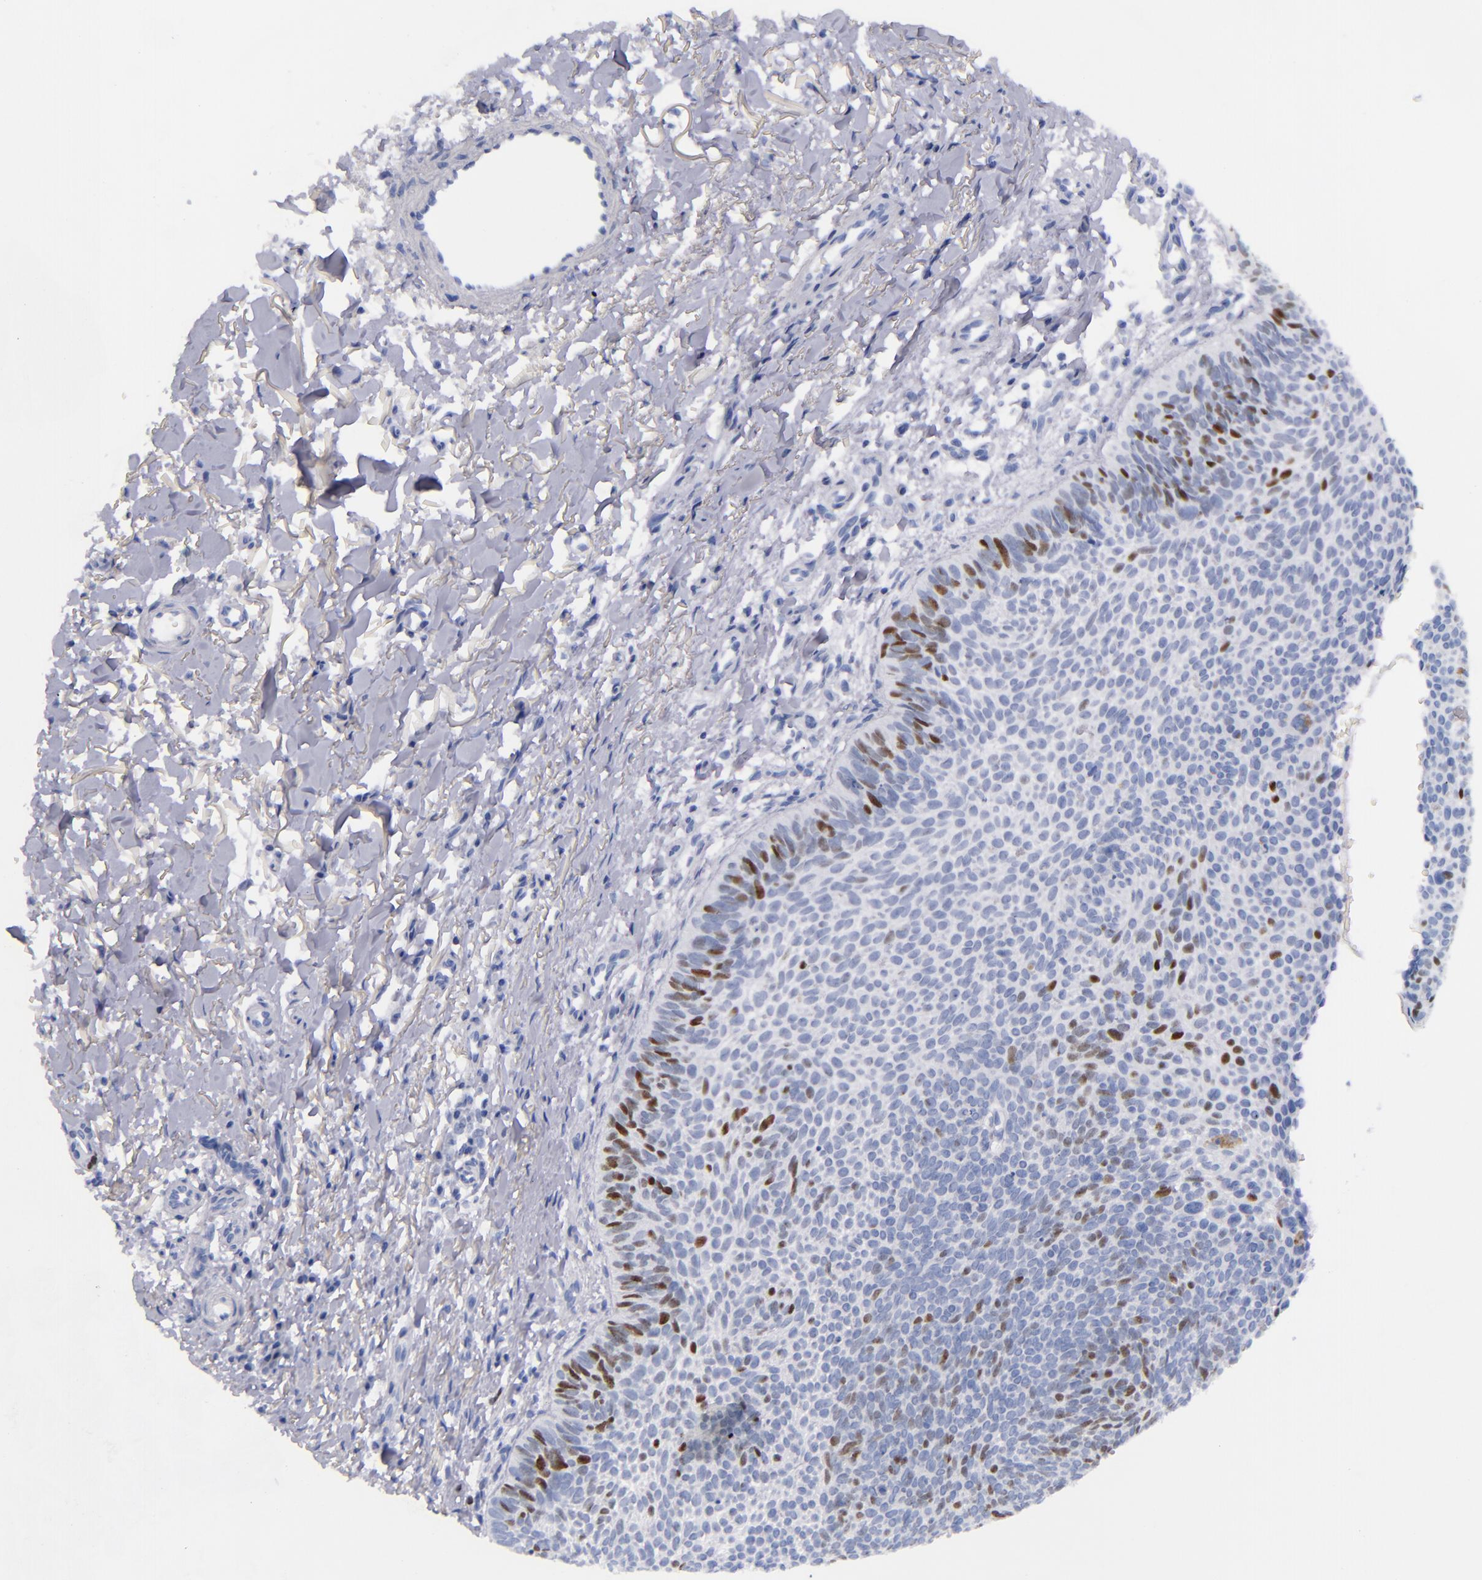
{"staining": {"intensity": "strong", "quantity": "<25%", "location": "nuclear"}, "tissue": "skin cancer", "cell_type": "Tumor cells", "image_type": "cancer", "snomed": [{"axis": "morphology", "description": "Basal cell carcinoma"}, {"axis": "topography", "description": "Skin"}], "caption": "The immunohistochemical stain shows strong nuclear expression in tumor cells of skin cancer tissue.", "gene": "MCM7", "patient": {"sex": "male", "age": 84}}